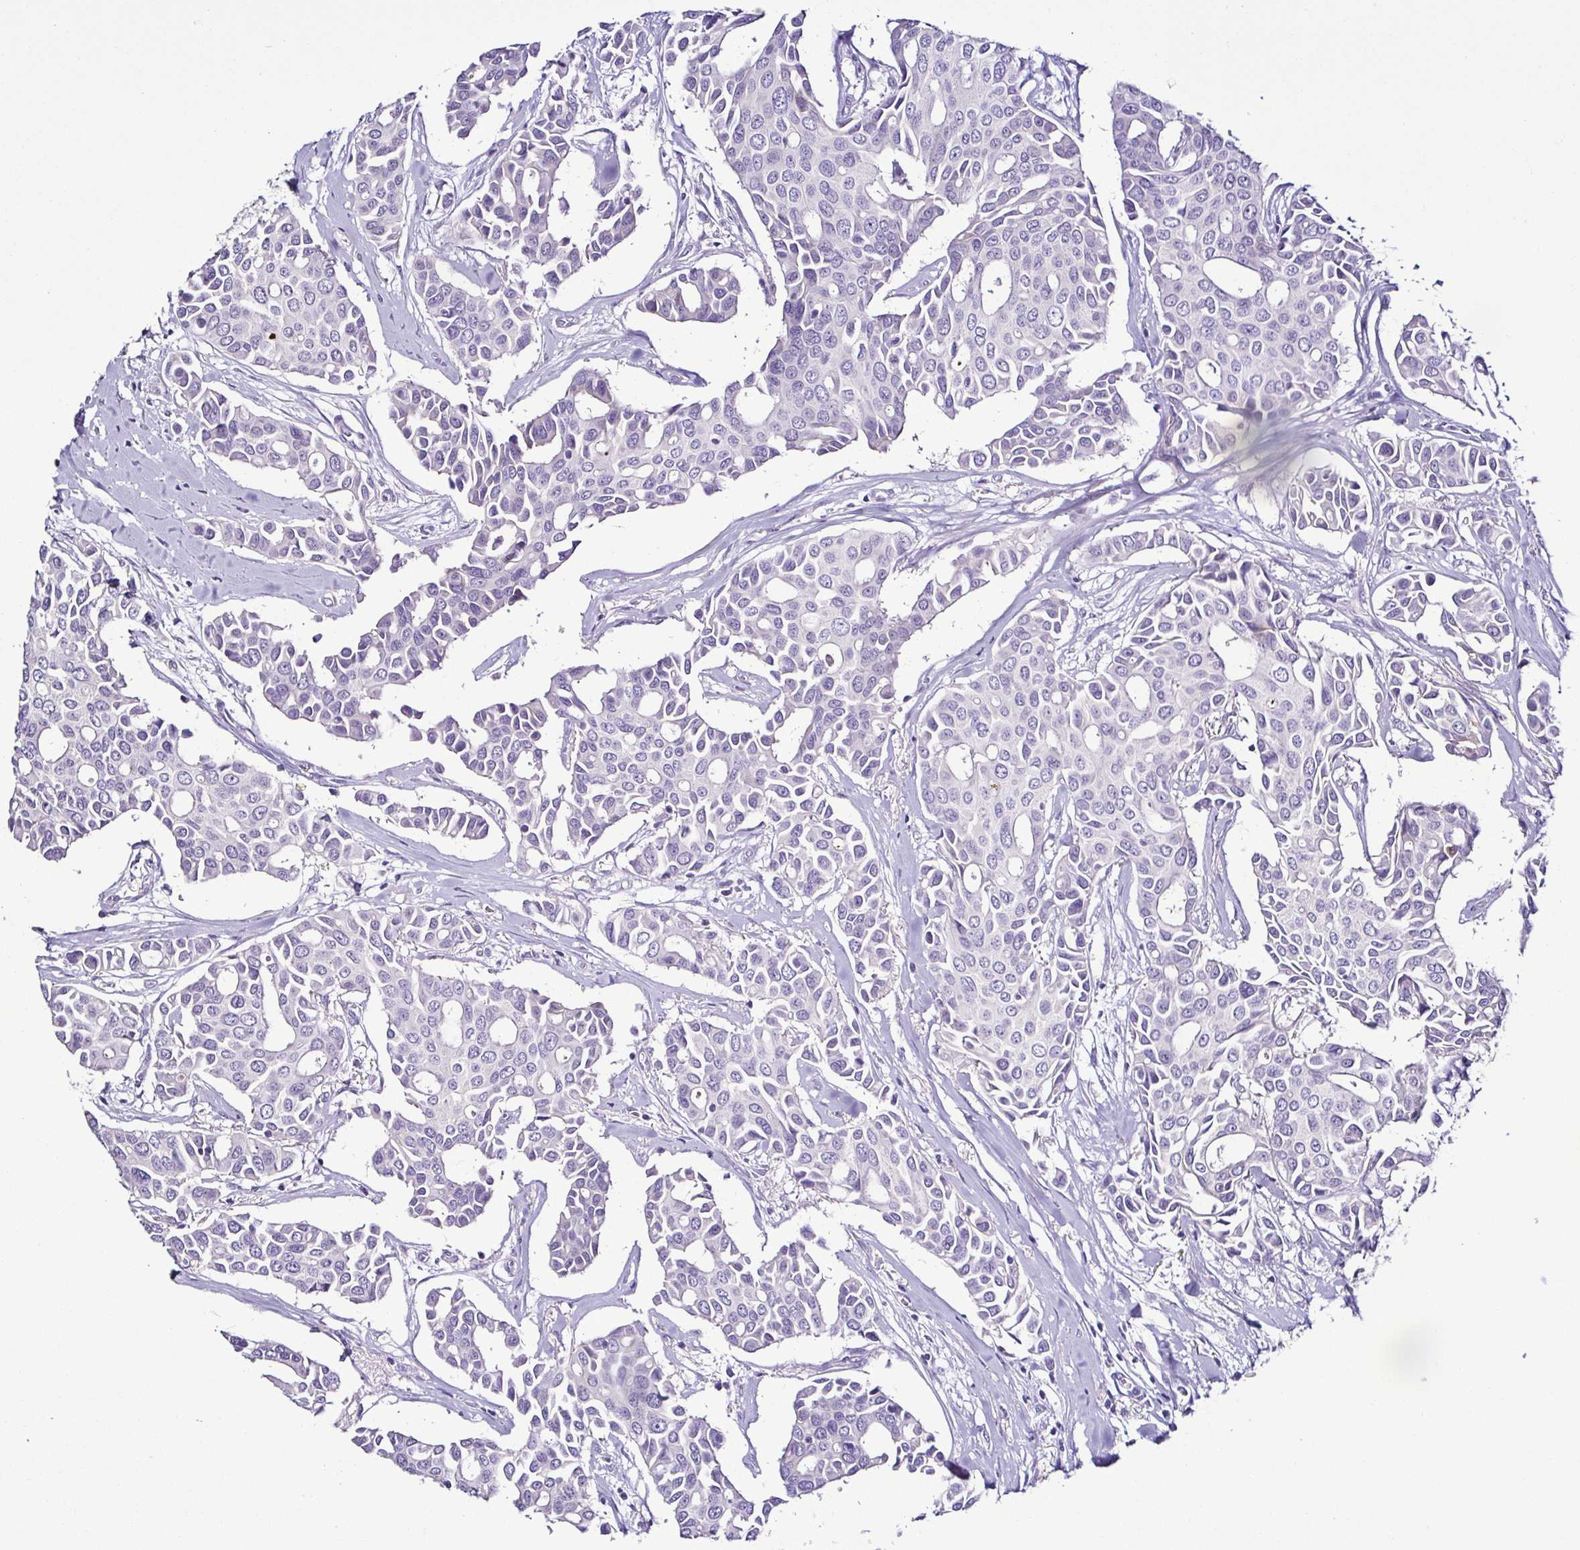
{"staining": {"intensity": "negative", "quantity": "none", "location": "none"}, "tissue": "breast cancer", "cell_type": "Tumor cells", "image_type": "cancer", "snomed": [{"axis": "morphology", "description": "Duct carcinoma"}, {"axis": "topography", "description": "Breast"}], "caption": "The micrograph demonstrates no staining of tumor cells in breast invasive ductal carcinoma.", "gene": "SRL", "patient": {"sex": "female", "age": 54}}